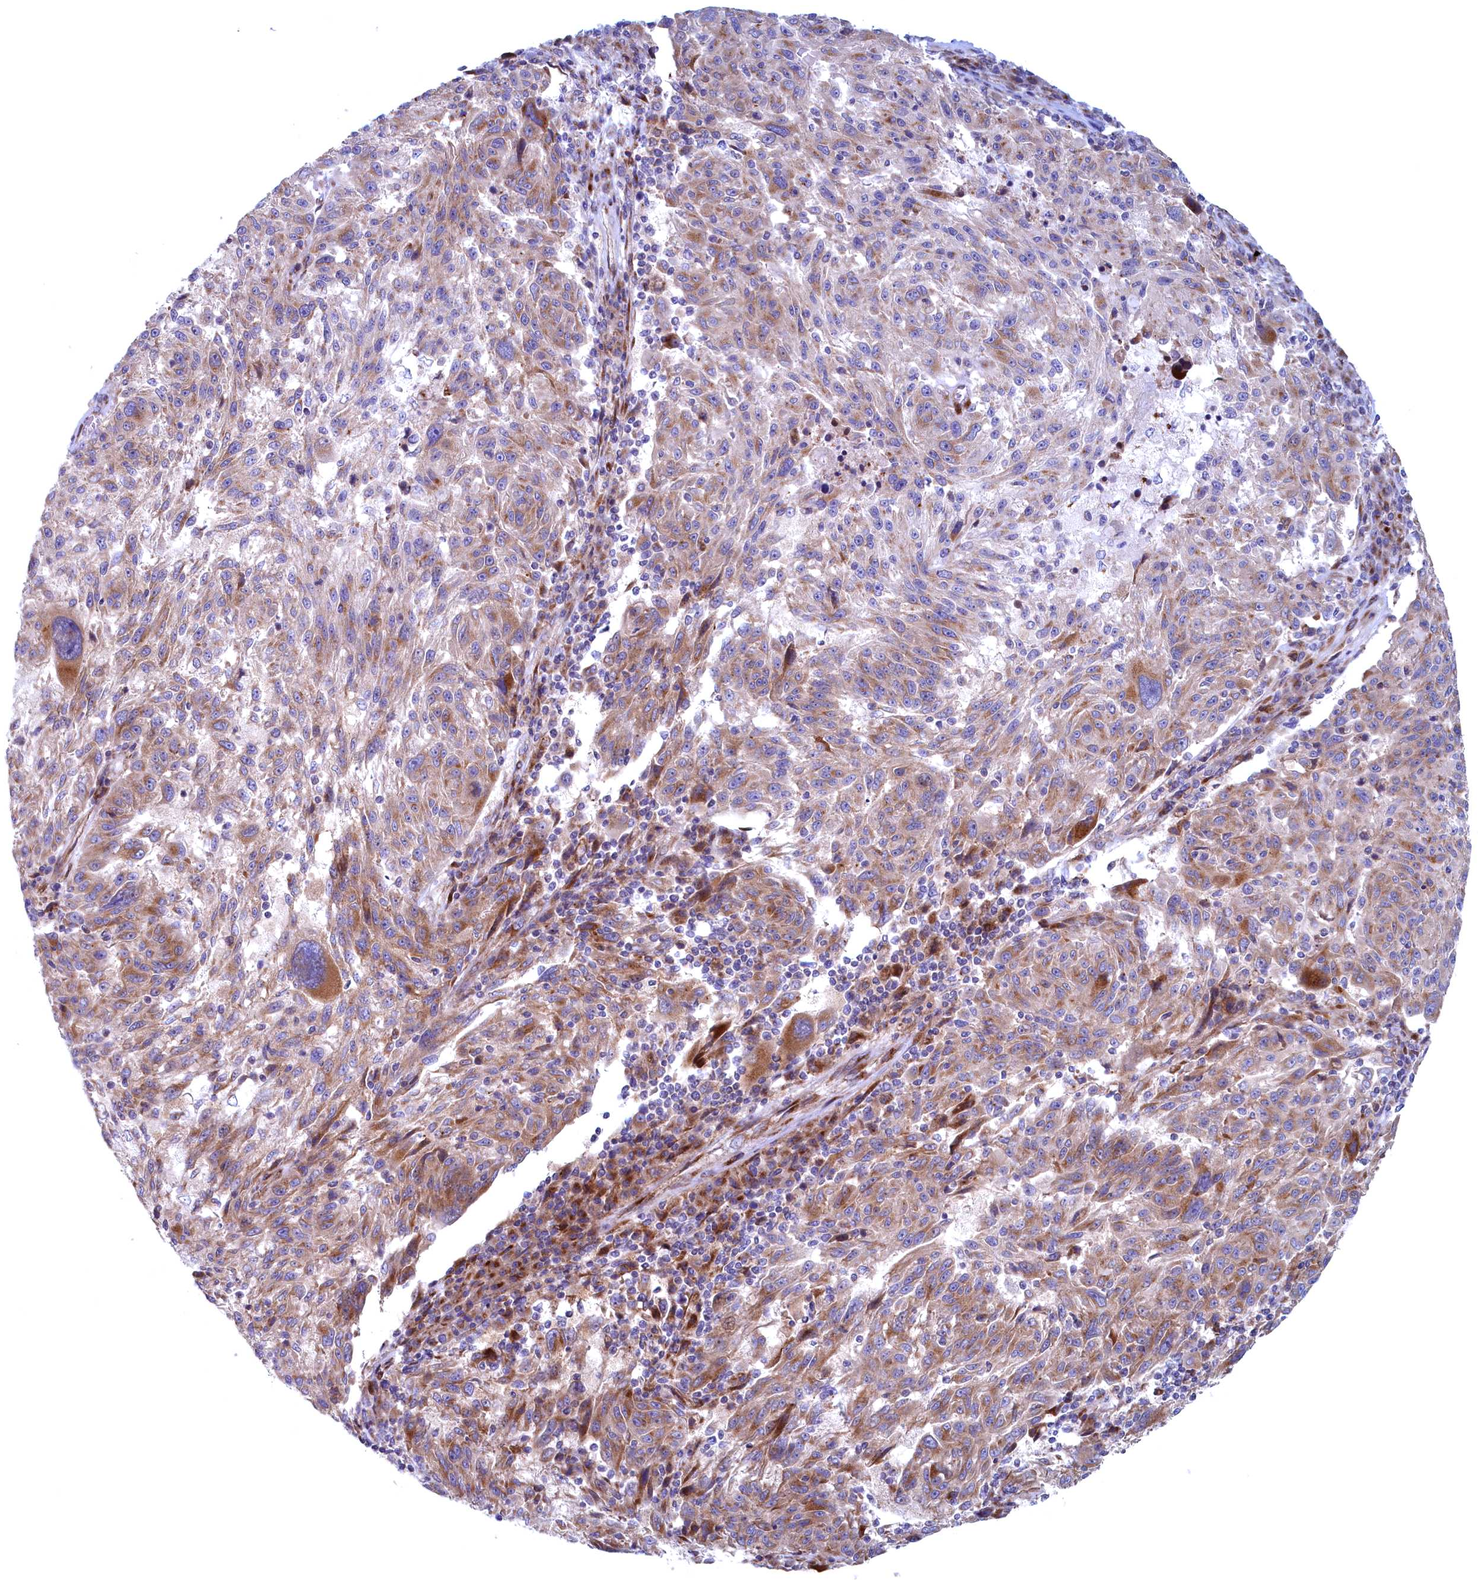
{"staining": {"intensity": "moderate", "quantity": "25%-75%", "location": "cytoplasmic/membranous"}, "tissue": "melanoma", "cell_type": "Tumor cells", "image_type": "cancer", "snomed": [{"axis": "morphology", "description": "Malignant melanoma, NOS"}, {"axis": "topography", "description": "Skin"}], "caption": "The immunohistochemical stain labels moderate cytoplasmic/membranous expression in tumor cells of melanoma tissue. The protein is stained brown, and the nuclei are stained in blue (DAB (3,3'-diaminobenzidine) IHC with brightfield microscopy, high magnification).", "gene": "MTFMT", "patient": {"sex": "male", "age": 53}}